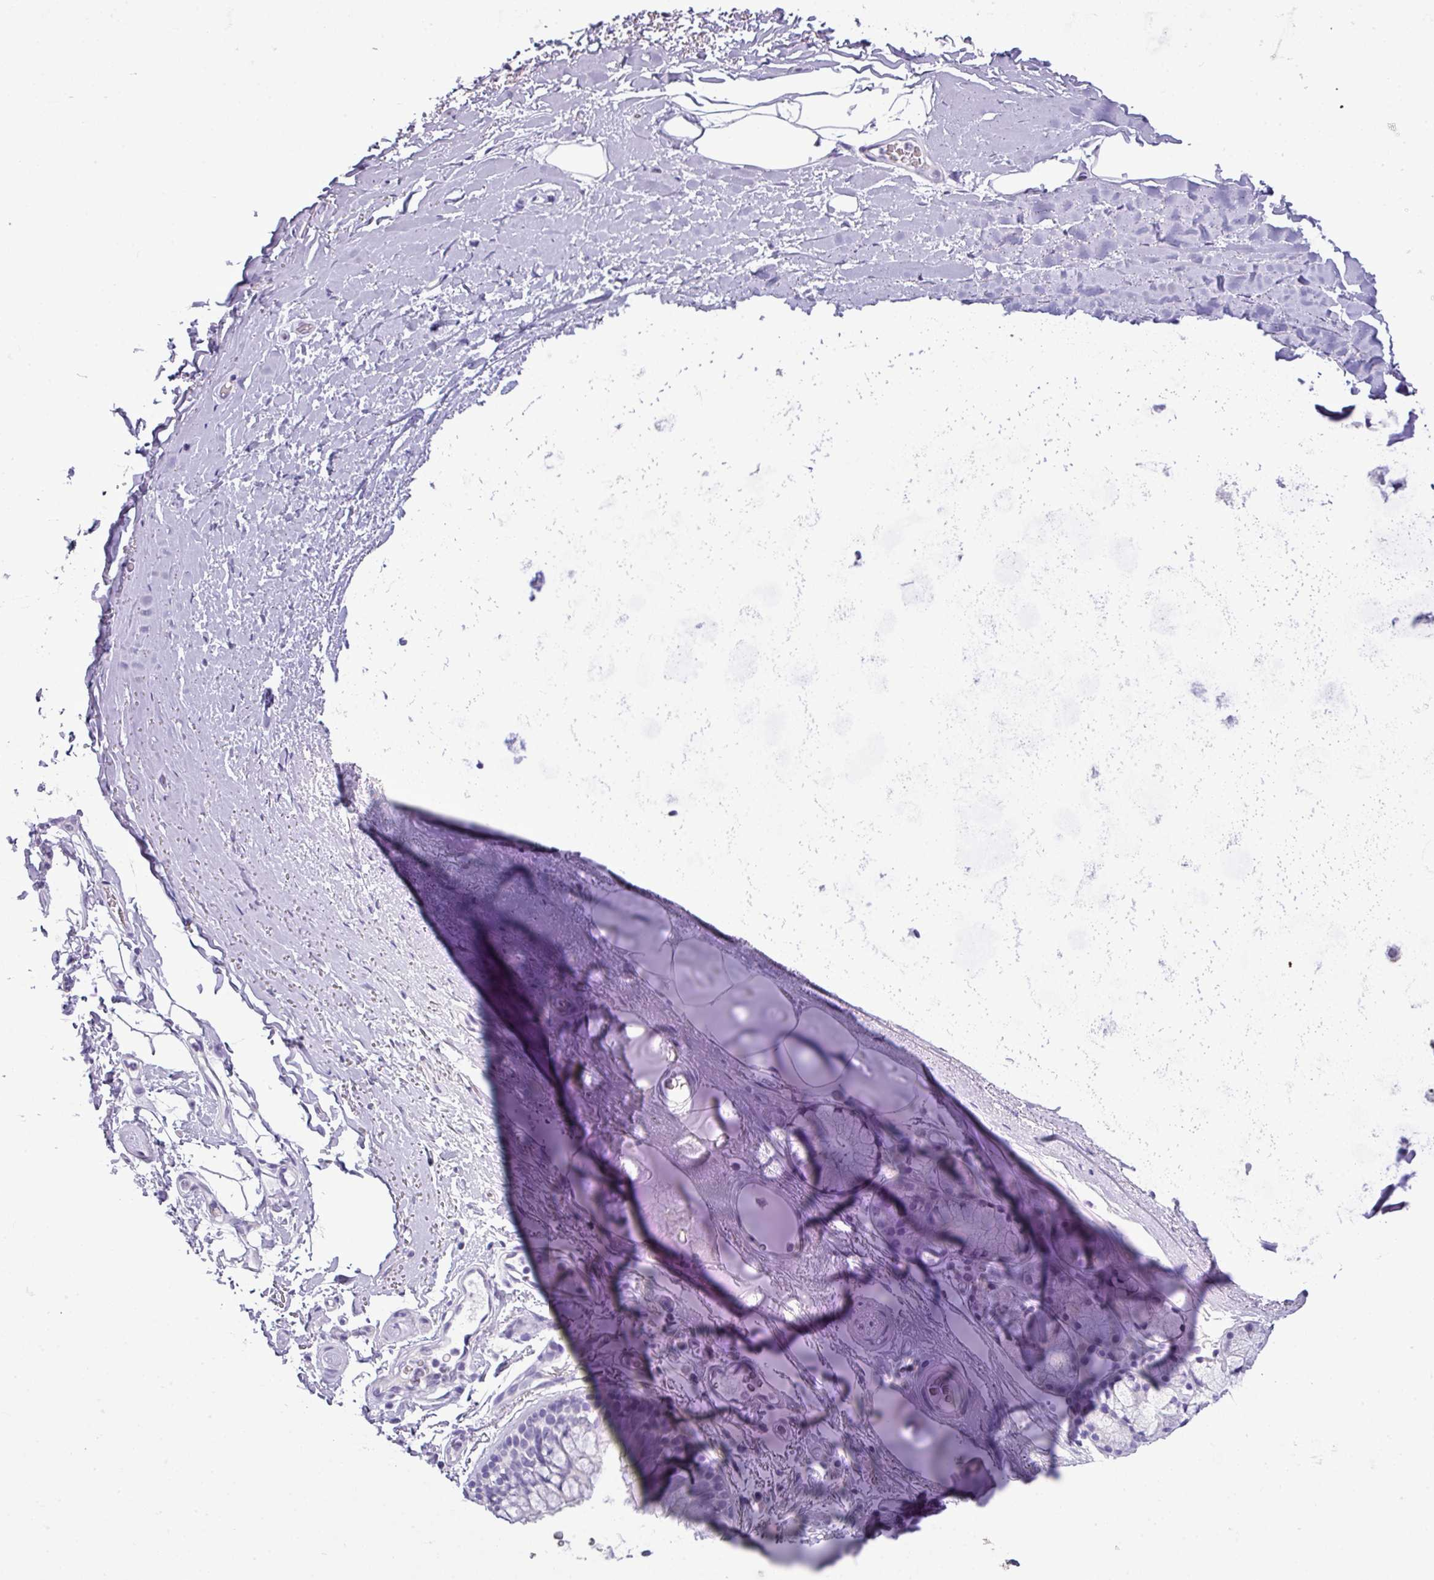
{"staining": {"intensity": "negative", "quantity": "none", "location": "none"}, "tissue": "adipose tissue", "cell_type": "Adipocytes", "image_type": "normal", "snomed": [{"axis": "morphology", "description": "Normal tissue, NOS"}, {"axis": "topography", "description": "Cartilage tissue"}, {"axis": "topography", "description": "Bronchus"}], "caption": "Immunohistochemistry of unremarkable adipose tissue exhibits no expression in adipocytes. (Immunohistochemistry, brightfield microscopy, high magnification).", "gene": "TMEM91", "patient": {"sex": "female", "age": 72}}